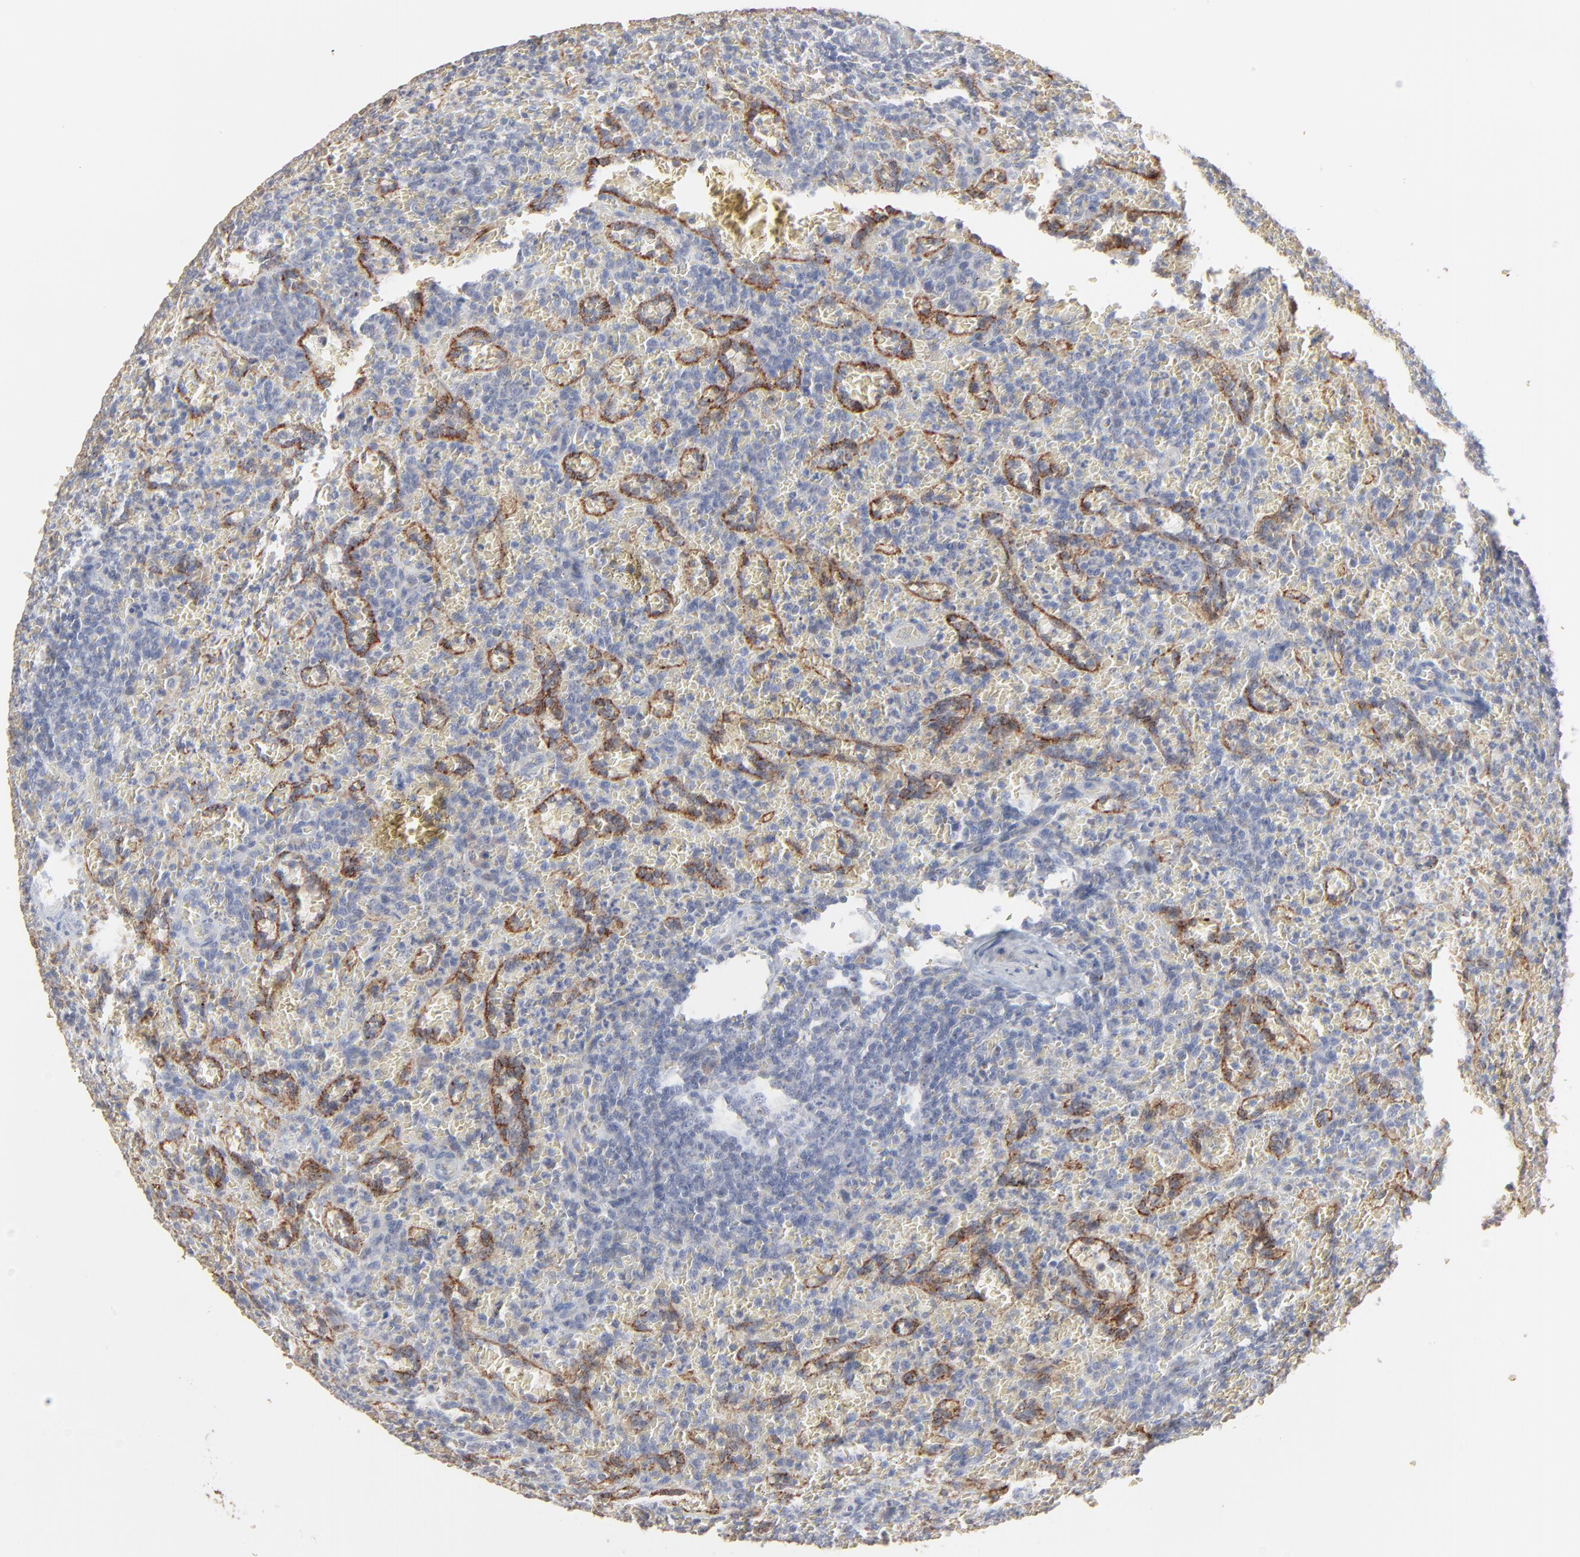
{"staining": {"intensity": "negative", "quantity": "none", "location": "none"}, "tissue": "lymphoma", "cell_type": "Tumor cells", "image_type": "cancer", "snomed": [{"axis": "morphology", "description": "Malignant lymphoma, non-Hodgkin's type, Low grade"}, {"axis": "topography", "description": "Spleen"}], "caption": "This is a micrograph of IHC staining of low-grade malignant lymphoma, non-Hodgkin's type, which shows no positivity in tumor cells.", "gene": "FANCB", "patient": {"sex": "female", "age": 64}}